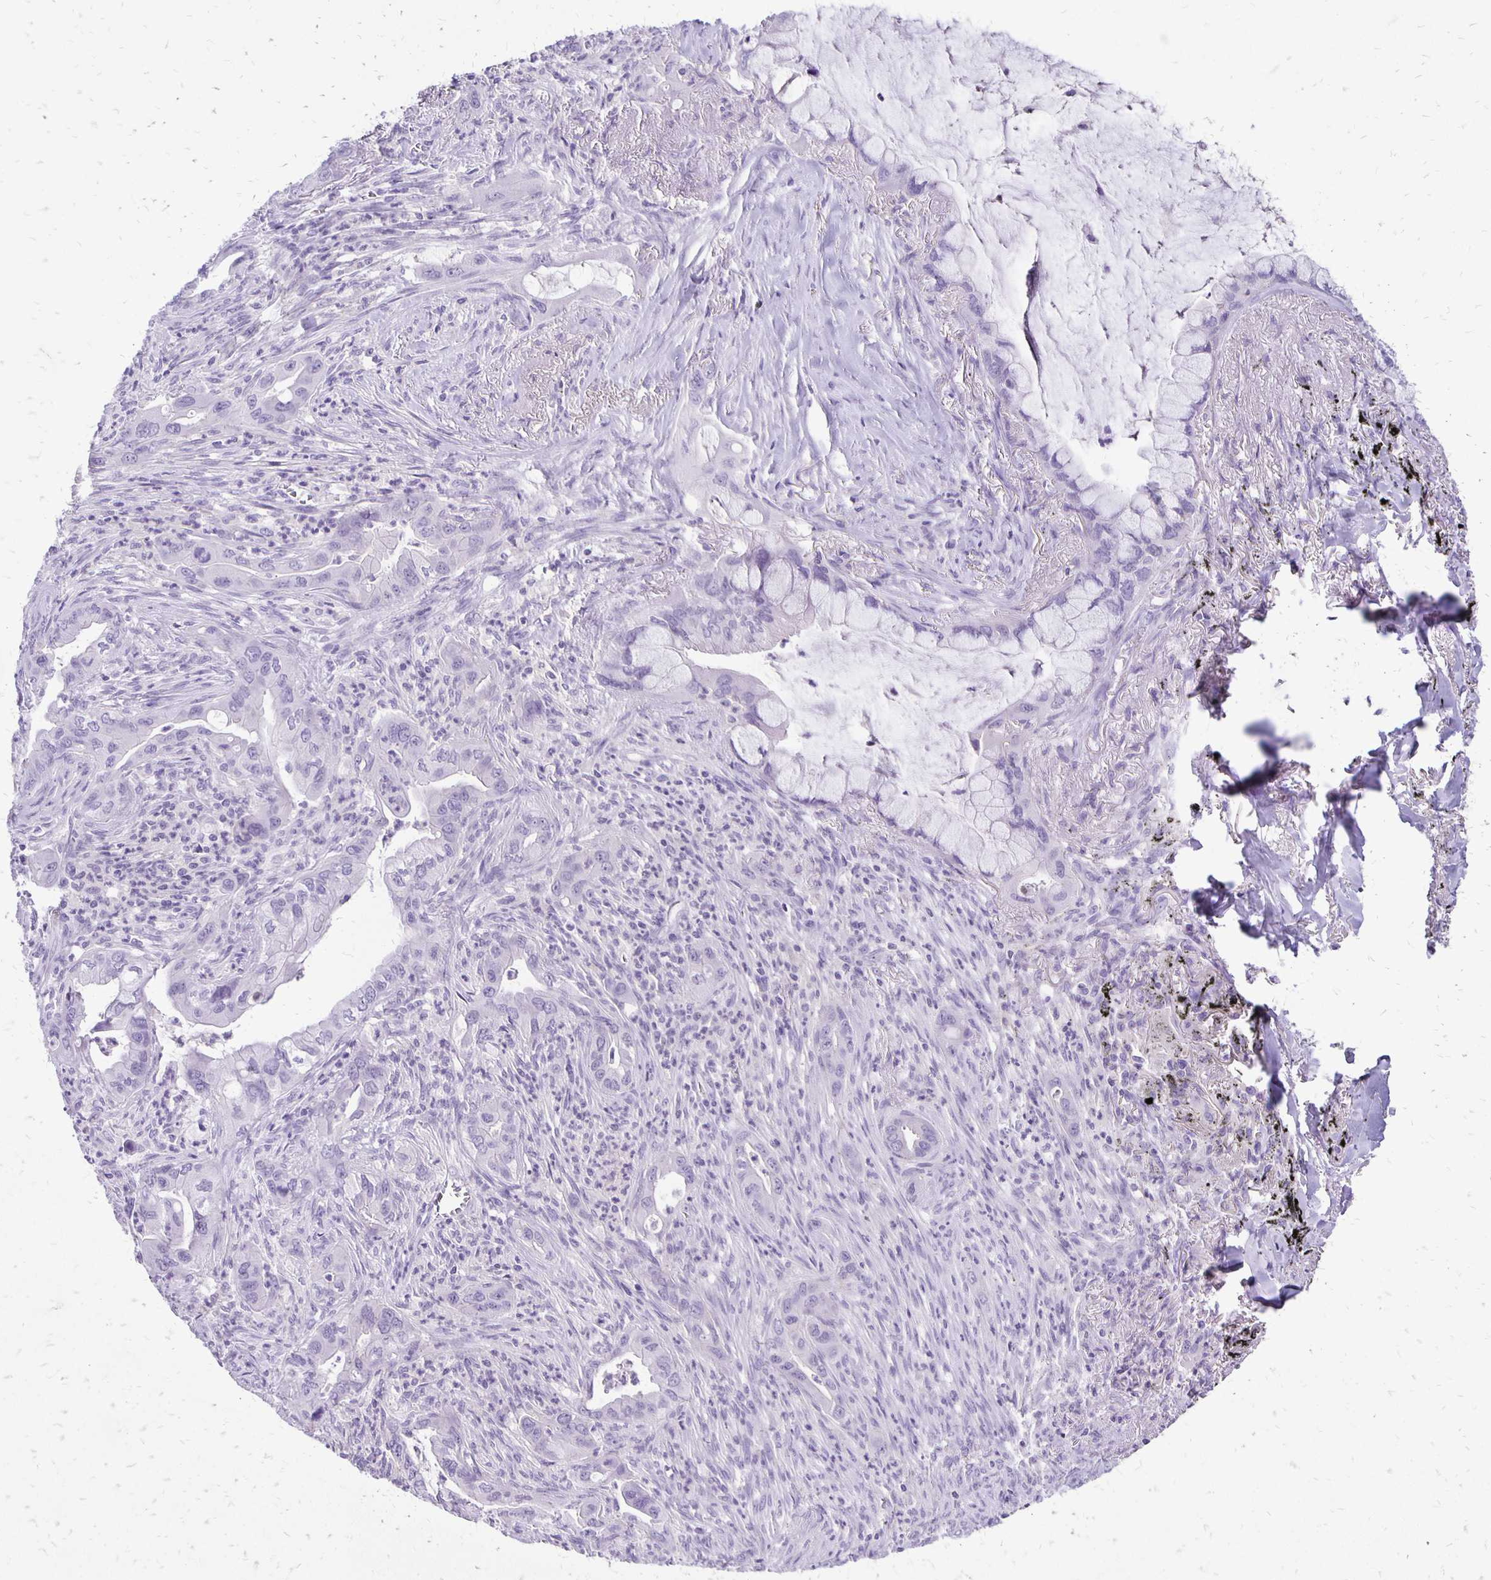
{"staining": {"intensity": "negative", "quantity": "none", "location": "none"}, "tissue": "lung cancer", "cell_type": "Tumor cells", "image_type": "cancer", "snomed": [{"axis": "morphology", "description": "Adenocarcinoma, NOS"}, {"axis": "topography", "description": "Lung"}], "caption": "Immunohistochemical staining of human lung adenocarcinoma shows no significant staining in tumor cells.", "gene": "ANKRD45", "patient": {"sex": "male", "age": 65}}